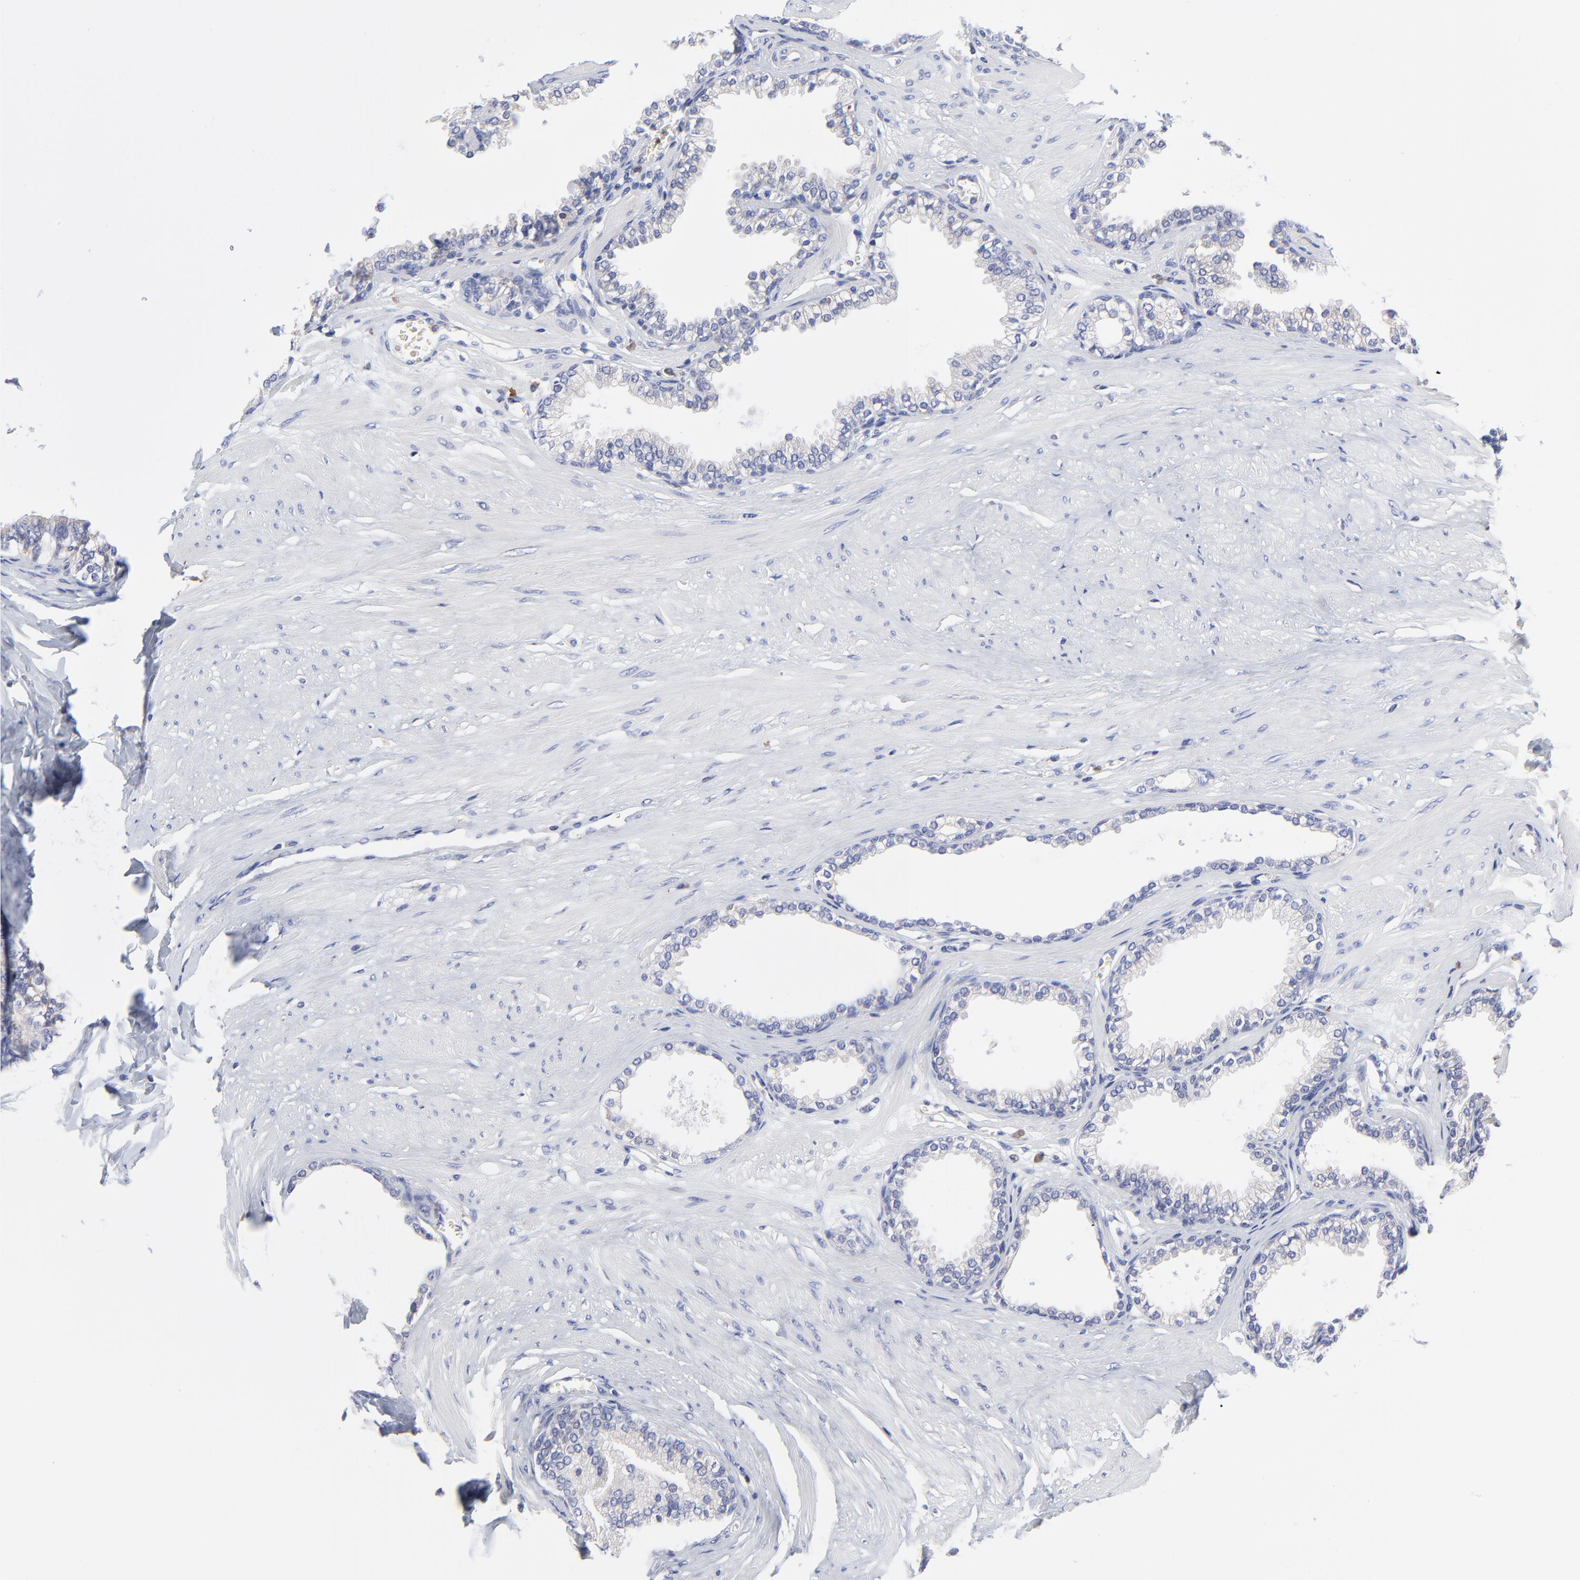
{"staining": {"intensity": "weak", "quantity": "25%-75%", "location": "cytoplasmic/membranous"}, "tissue": "prostate", "cell_type": "Glandular cells", "image_type": "normal", "snomed": [{"axis": "morphology", "description": "Normal tissue, NOS"}, {"axis": "topography", "description": "Prostate"}], "caption": "Weak cytoplasmic/membranous protein expression is present in about 25%-75% of glandular cells in prostate. (DAB (3,3'-diaminobenzidine) = brown stain, brightfield microscopy at high magnification).", "gene": "MOSPD2", "patient": {"sex": "male", "age": 64}}